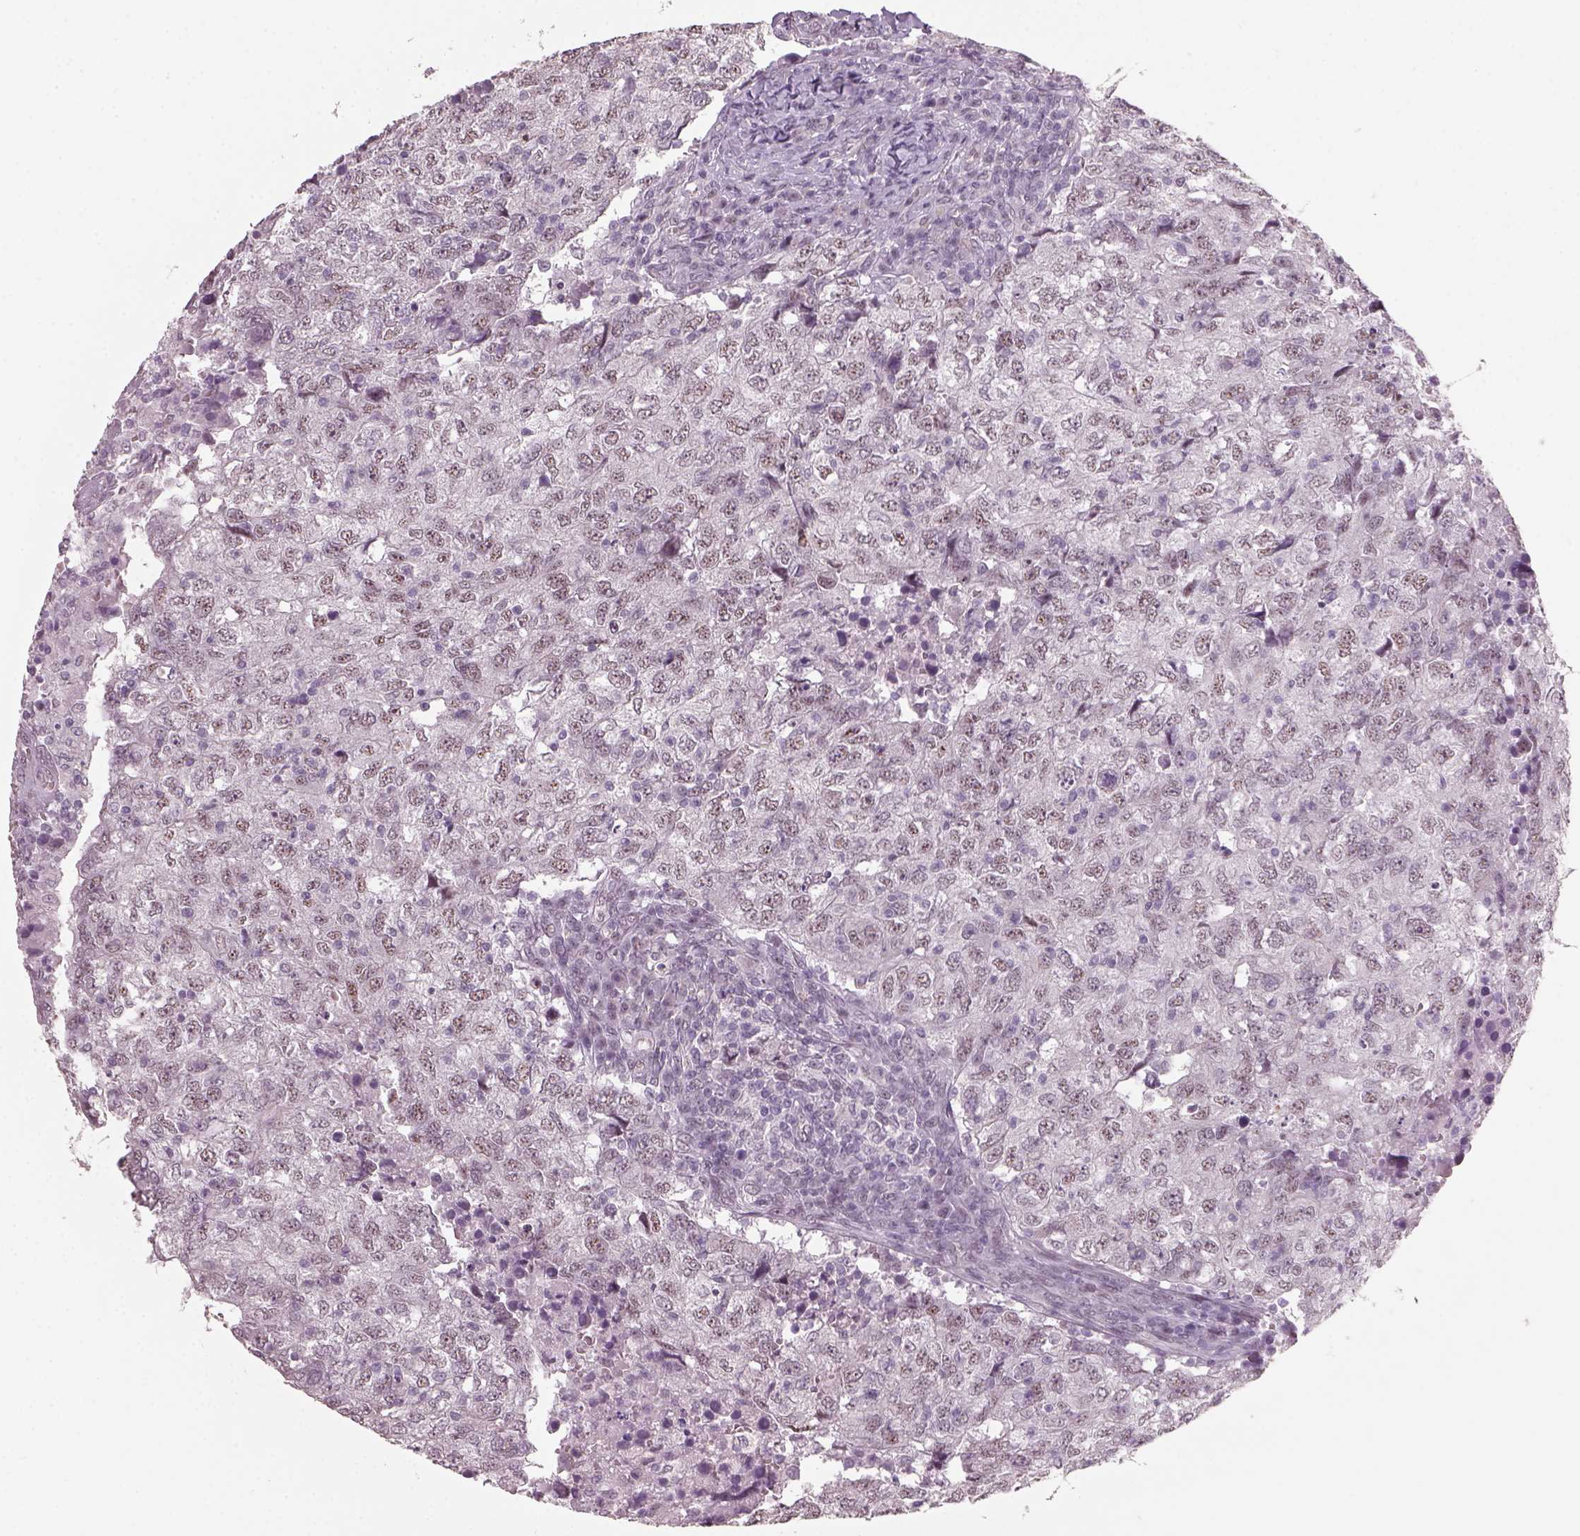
{"staining": {"intensity": "negative", "quantity": "none", "location": "none"}, "tissue": "breast cancer", "cell_type": "Tumor cells", "image_type": "cancer", "snomed": [{"axis": "morphology", "description": "Duct carcinoma"}, {"axis": "topography", "description": "Breast"}], "caption": "A high-resolution histopathology image shows immunohistochemistry (IHC) staining of breast cancer (invasive ductal carcinoma), which shows no significant expression in tumor cells.", "gene": "NAT8", "patient": {"sex": "female", "age": 30}}